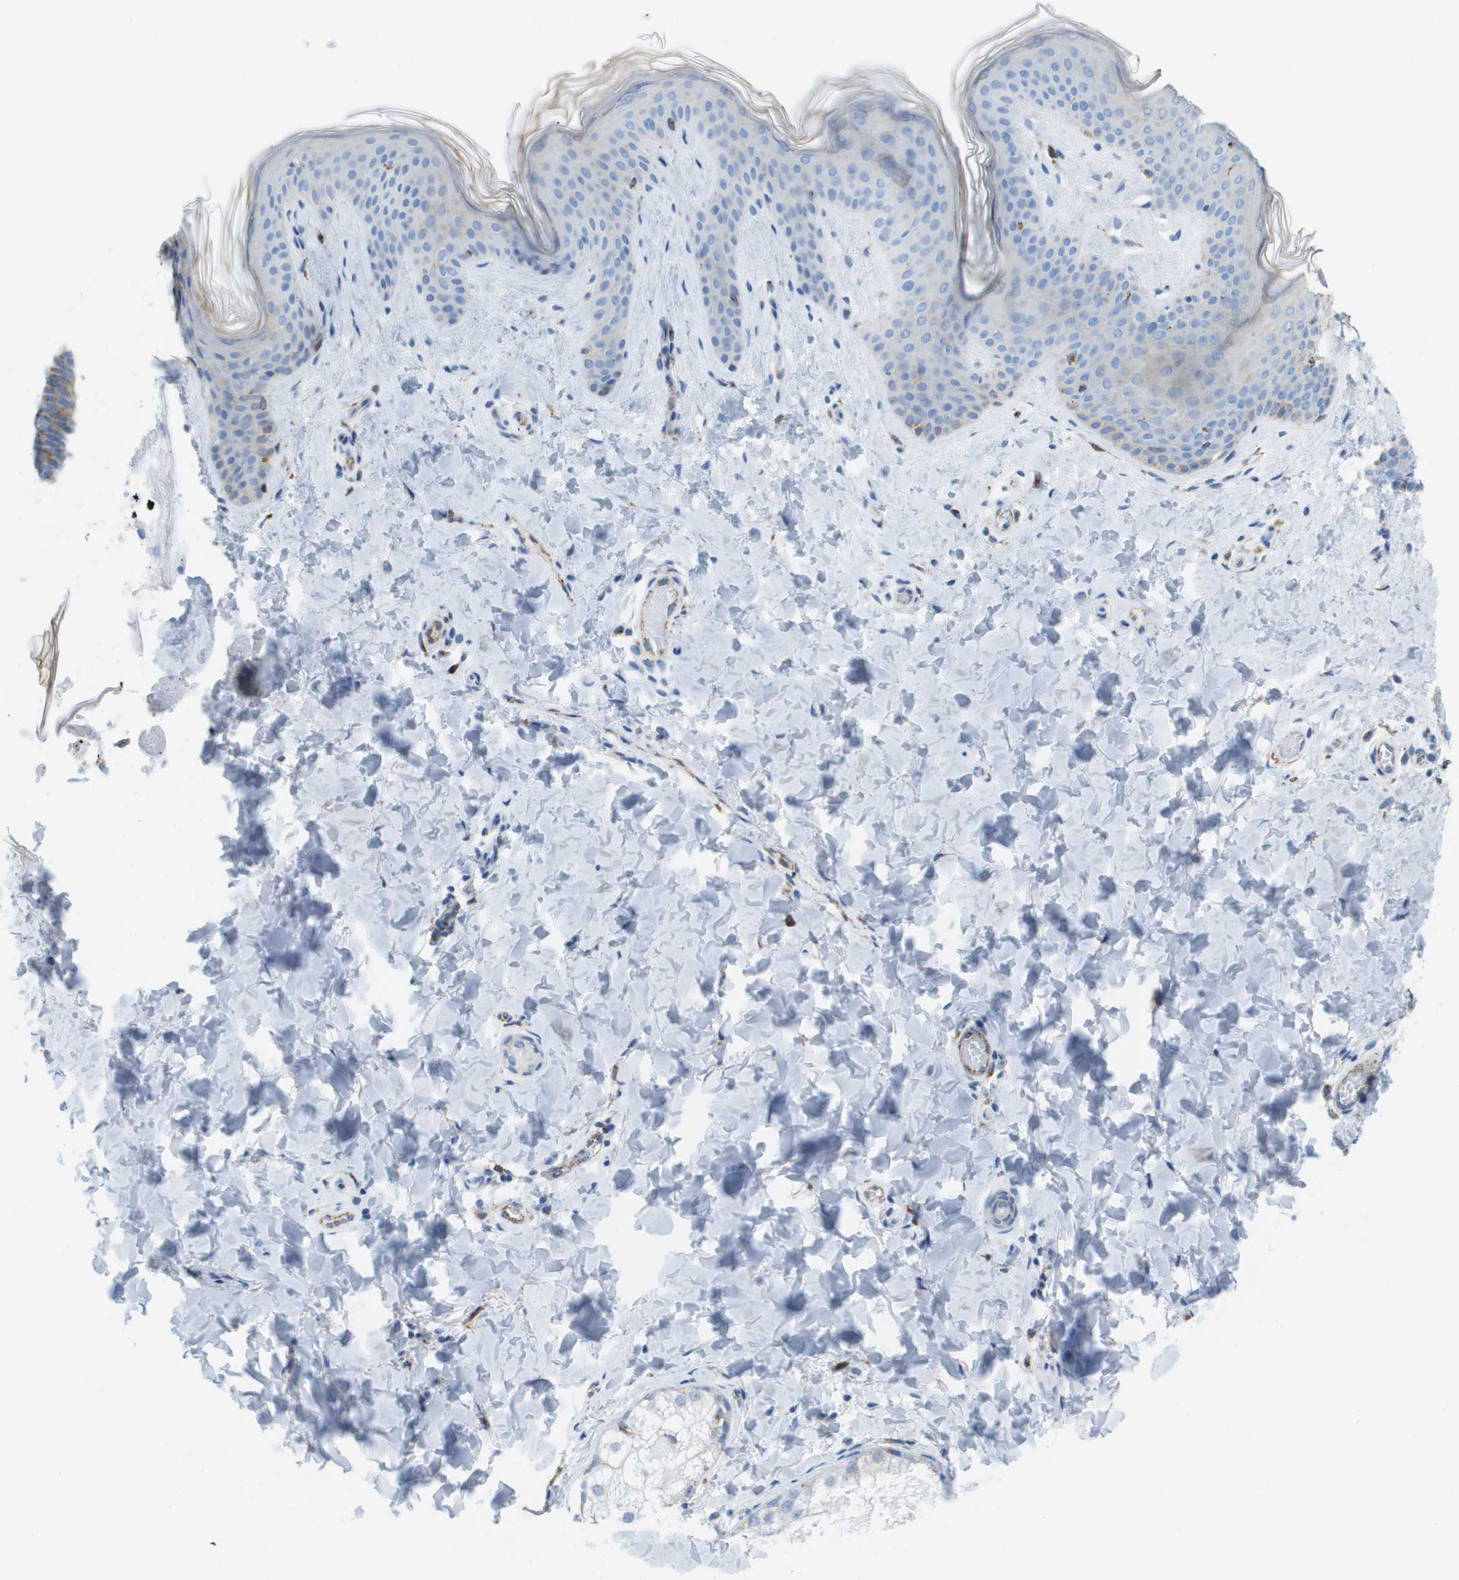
{"staining": {"intensity": "negative", "quantity": "none", "location": "none"}, "tissue": "skin", "cell_type": "Fibroblasts", "image_type": "normal", "snomed": [{"axis": "morphology", "description": "Normal tissue, NOS"}, {"axis": "topography", "description": "Skin"}], "caption": "DAB (3,3'-diaminobenzidine) immunohistochemical staining of benign human skin exhibits no significant positivity in fibroblasts.", "gene": "PRCP", "patient": {"sex": "female", "age": 17}}